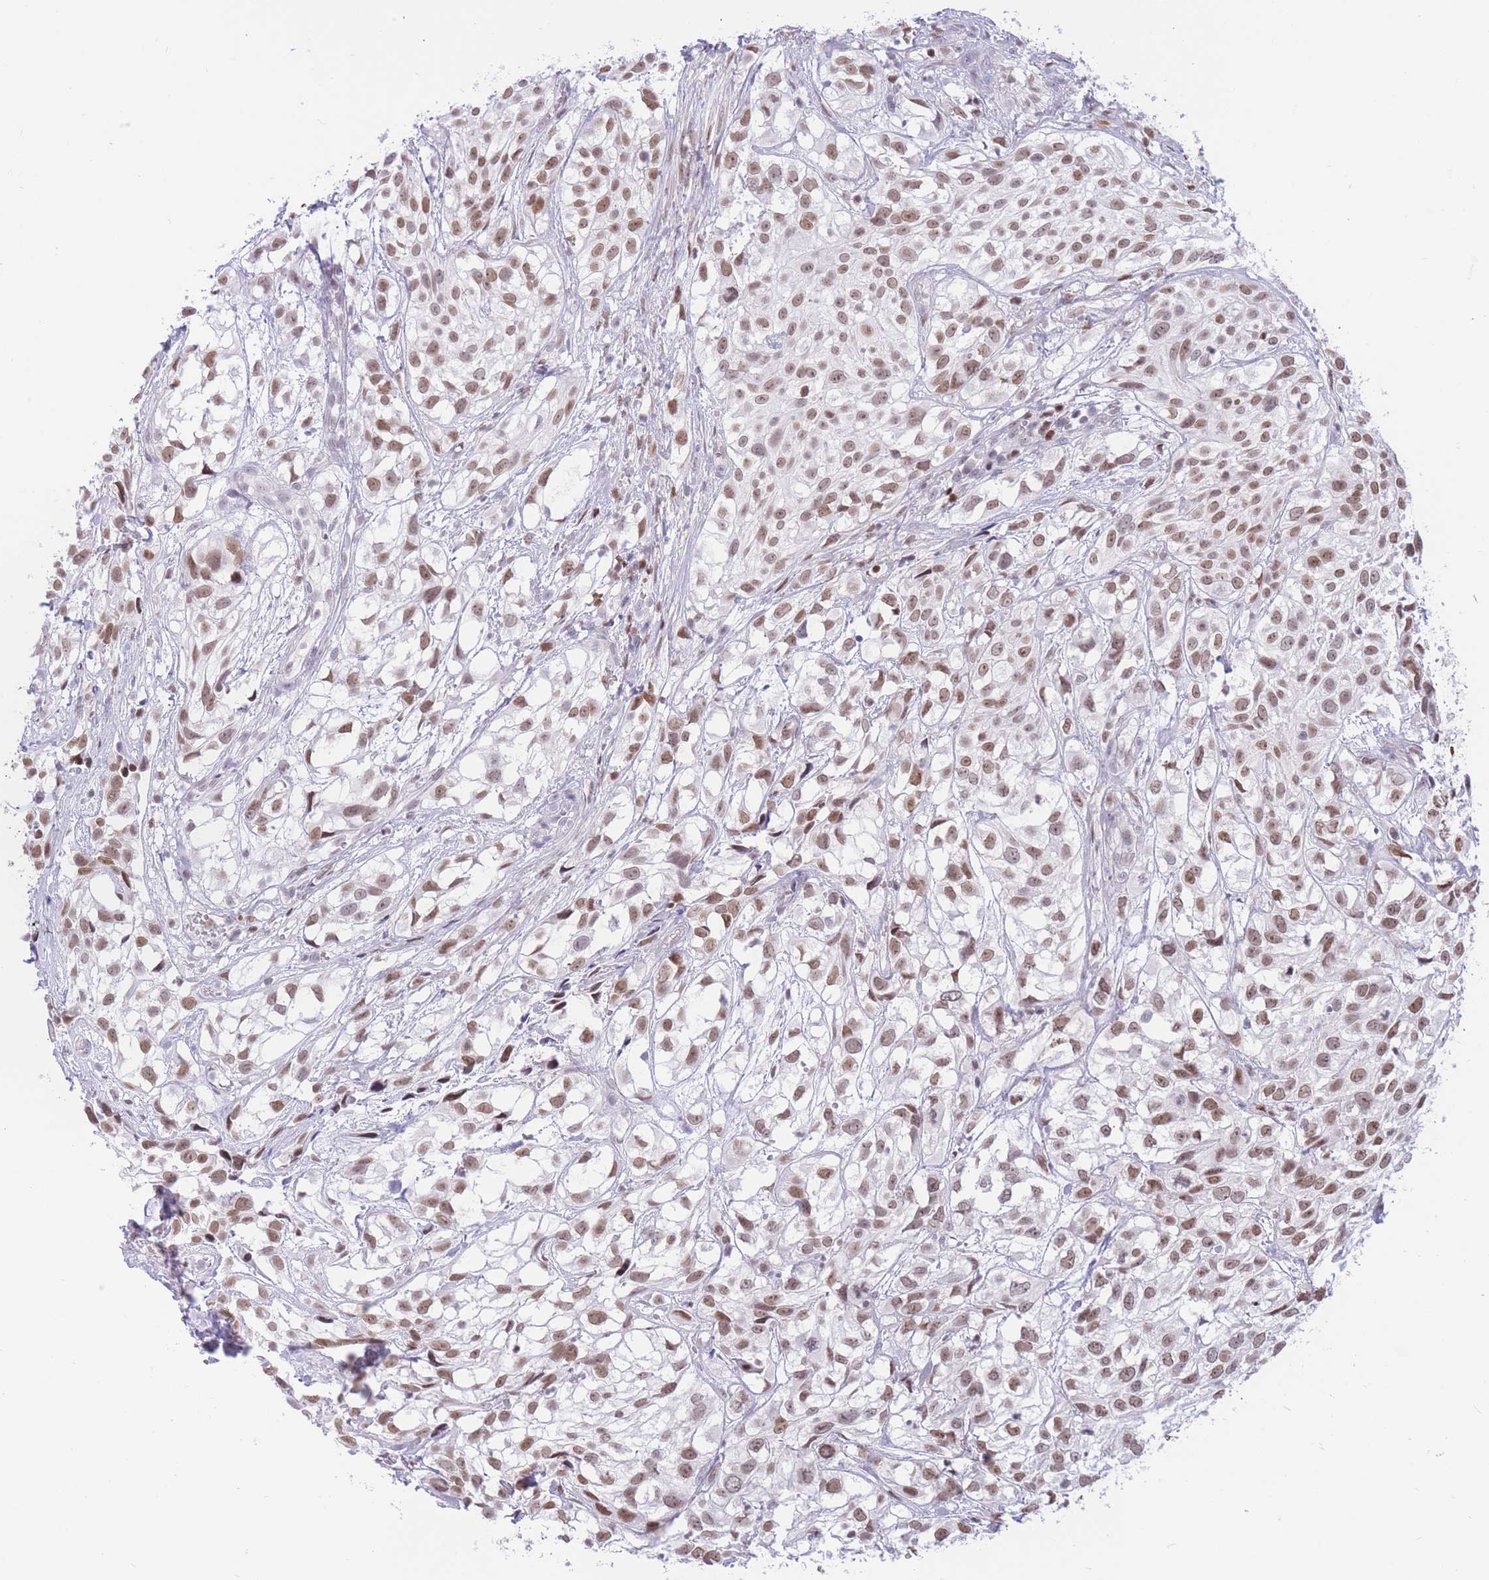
{"staining": {"intensity": "moderate", "quantity": ">75%", "location": "nuclear"}, "tissue": "urothelial cancer", "cell_type": "Tumor cells", "image_type": "cancer", "snomed": [{"axis": "morphology", "description": "Urothelial carcinoma, High grade"}, {"axis": "topography", "description": "Urinary bladder"}], "caption": "DAB immunohistochemical staining of urothelial cancer demonstrates moderate nuclear protein staining in about >75% of tumor cells. (DAB IHC, brown staining for protein, blue staining for nuclei).", "gene": "HMGN1", "patient": {"sex": "male", "age": 56}}